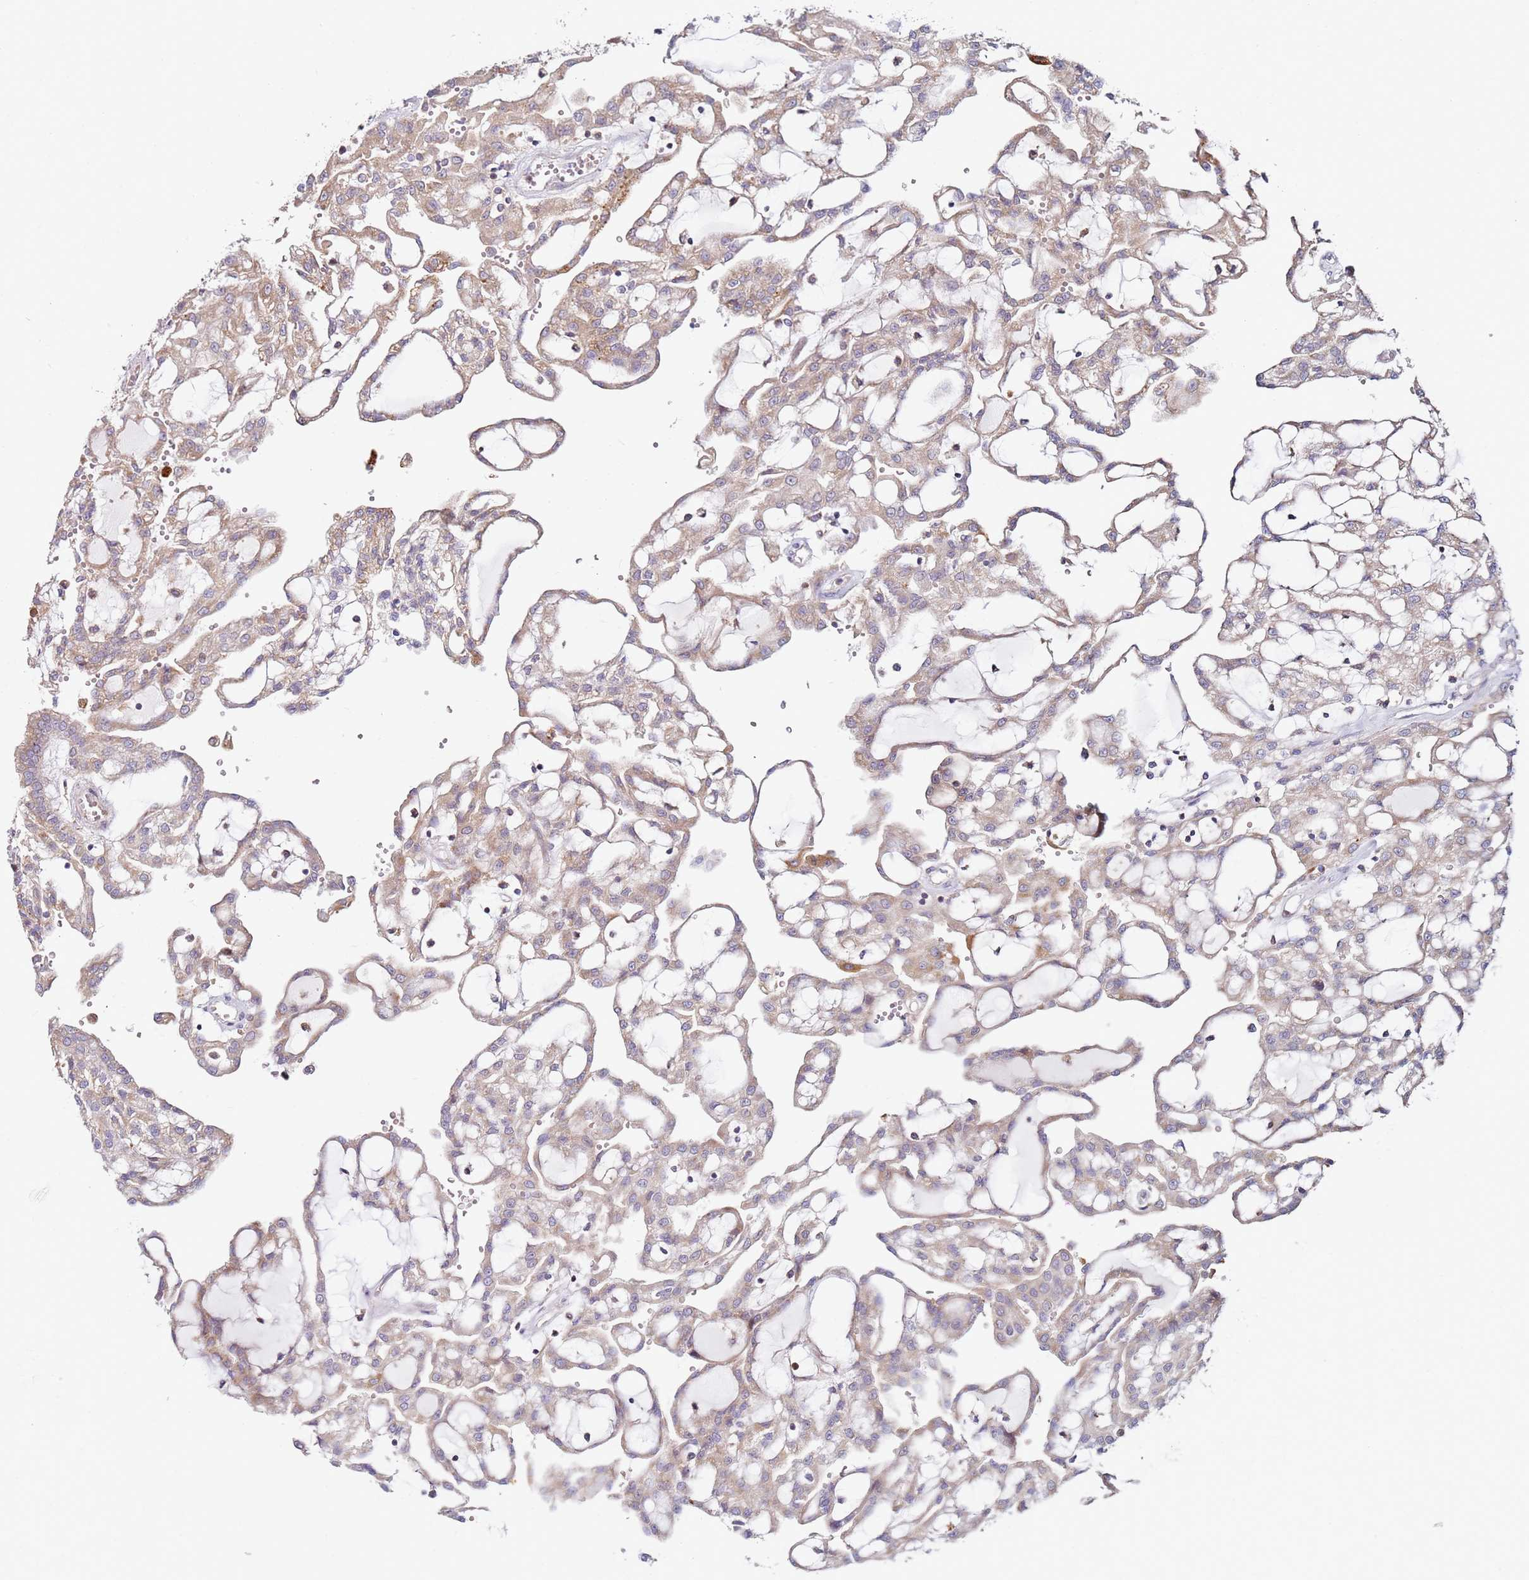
{"staining": {"intensity": "weak", "quantity": ">75%", "location": "cytoplasmic/membranous"}, "tissue": "renal cancer", "cell_type": "Tumor cells", "image_type": "cancer", "snomed": [{"axis": "morphology", "description": "Adenocarcinoma, NOS"}, {"axis": "topography", "description": "Kidney"}], "caption": "Weak cytoplasmic/membranous protein expression is appreciated in approximately >75% of tumor cells in renal adenocarcinoma.", "gene": "CNOT9", "patient": {"sex": "male", "age": 63}}